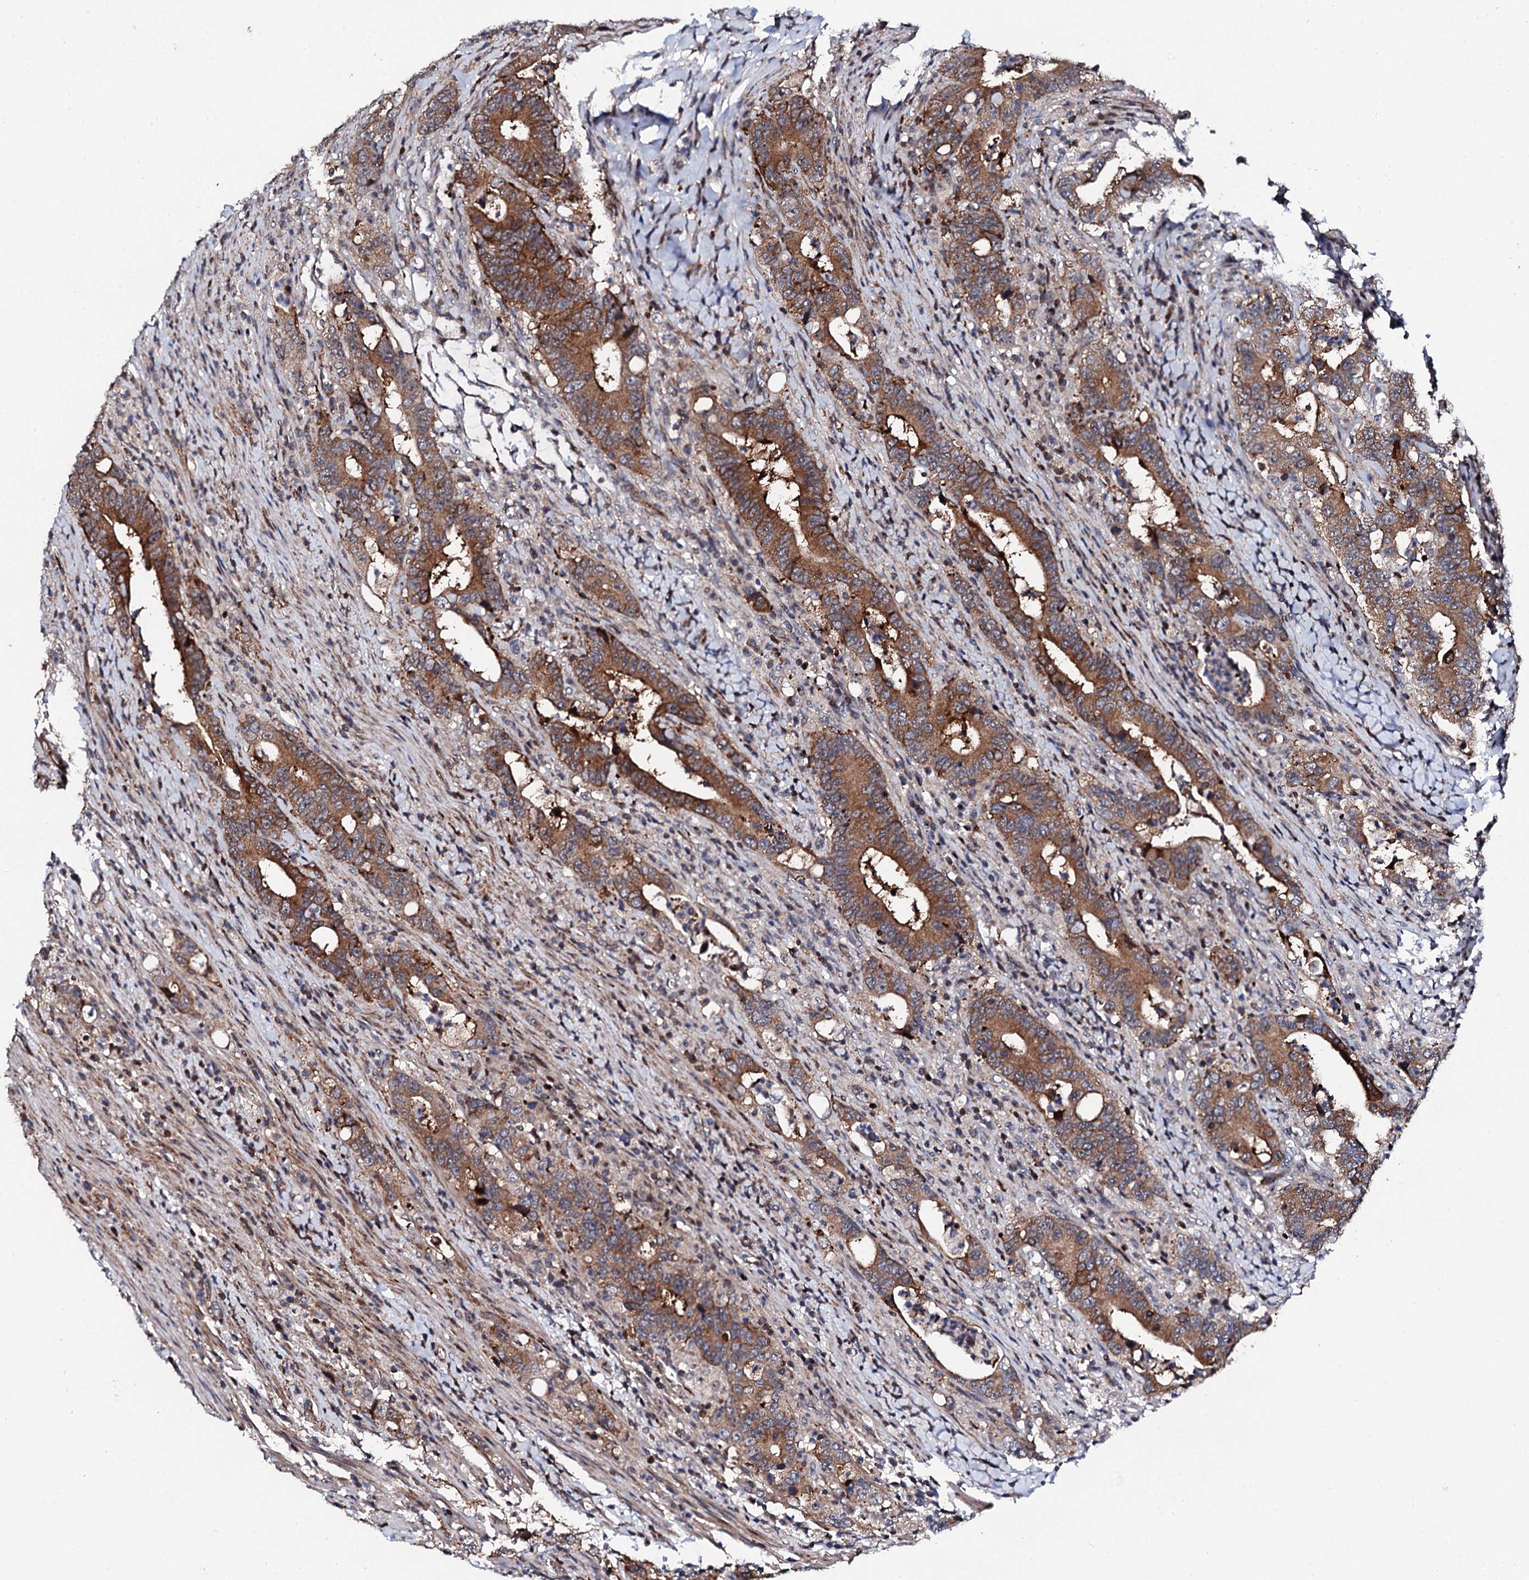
{"staining": {"intensity": "moderate", "quantity": ">75%", "location": "cytoplasmic/membranous"}, "tissue": "colorectal cancer", "cell_type": "Tumor cells", "image_type": "cancer", "snomed": [{"axis": "morphology", "description": "Adenocarcinoma, NOS"}, {"axis": "topography", "description": "Colon"}], "caption": "Protein expression analysis of human colorectal adenocarcinoma reveals moderate cytoplasmic/membranous expression in about >75% of tumor cells. (Stains: DAB in brown, nuclei in blue, Microscopy: brightfield microscopy at high magnification).", "gene": "GTPBP4", "patient": {"sex": "female", "age": 75}}